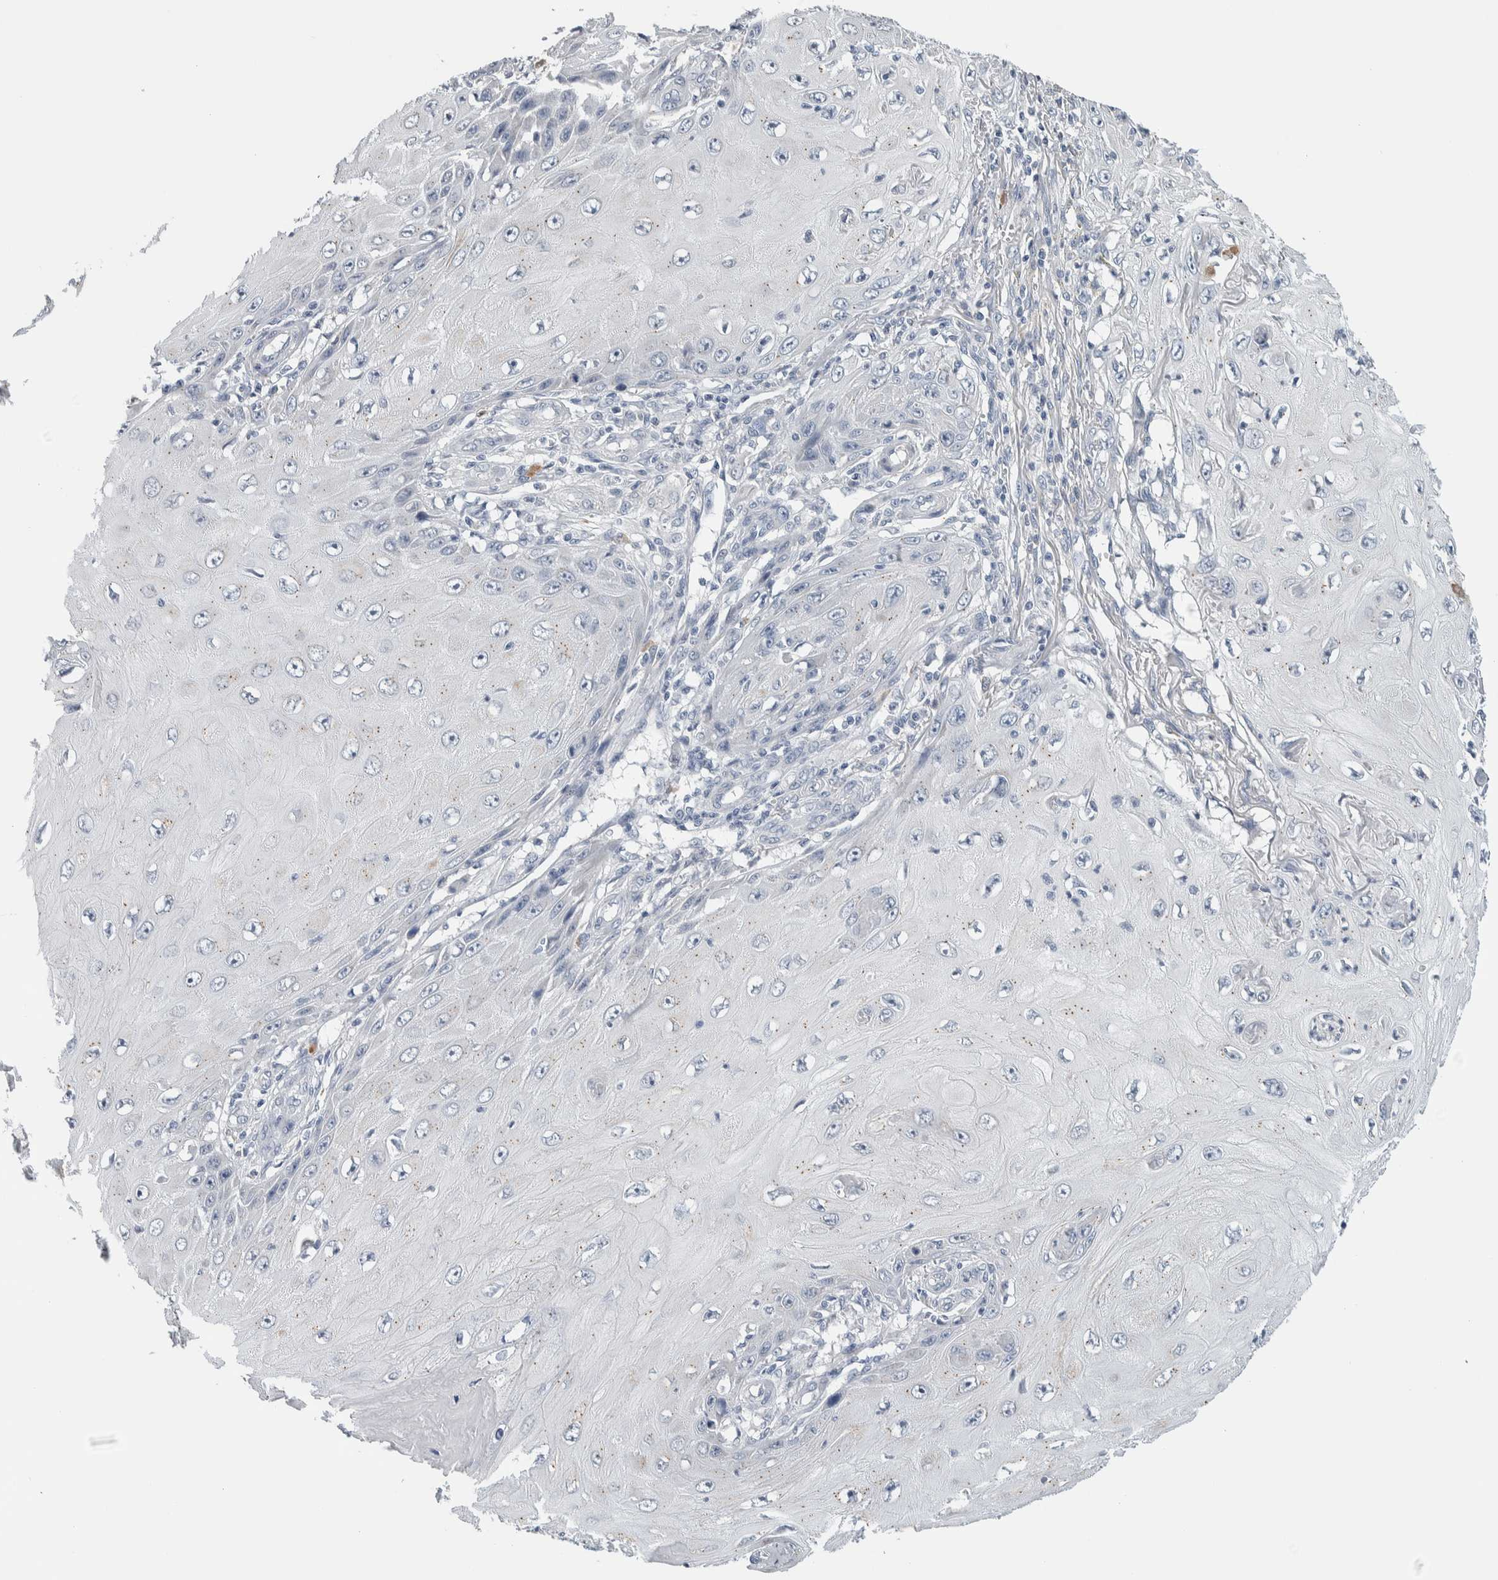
{"staining": {"intensity": "negative", "quantity": "none", "location": "none"}, "tissue": "skin cancer", "cell_type": "Tumor cells", "image_type": "cancer", "snomed": [{"axis": "morphology", "description": "Squamous cell carcinoma, NOS"}, {"axis": "topography", "description": "Skin"}], "caption": "An immunohistochemistry (IHC) histopathology image of skin cancer is shown. There is no staining in tumor cells of skin cancer.", "gene": "SCN2A", "patient": {"sex": "female", "age": 73}}